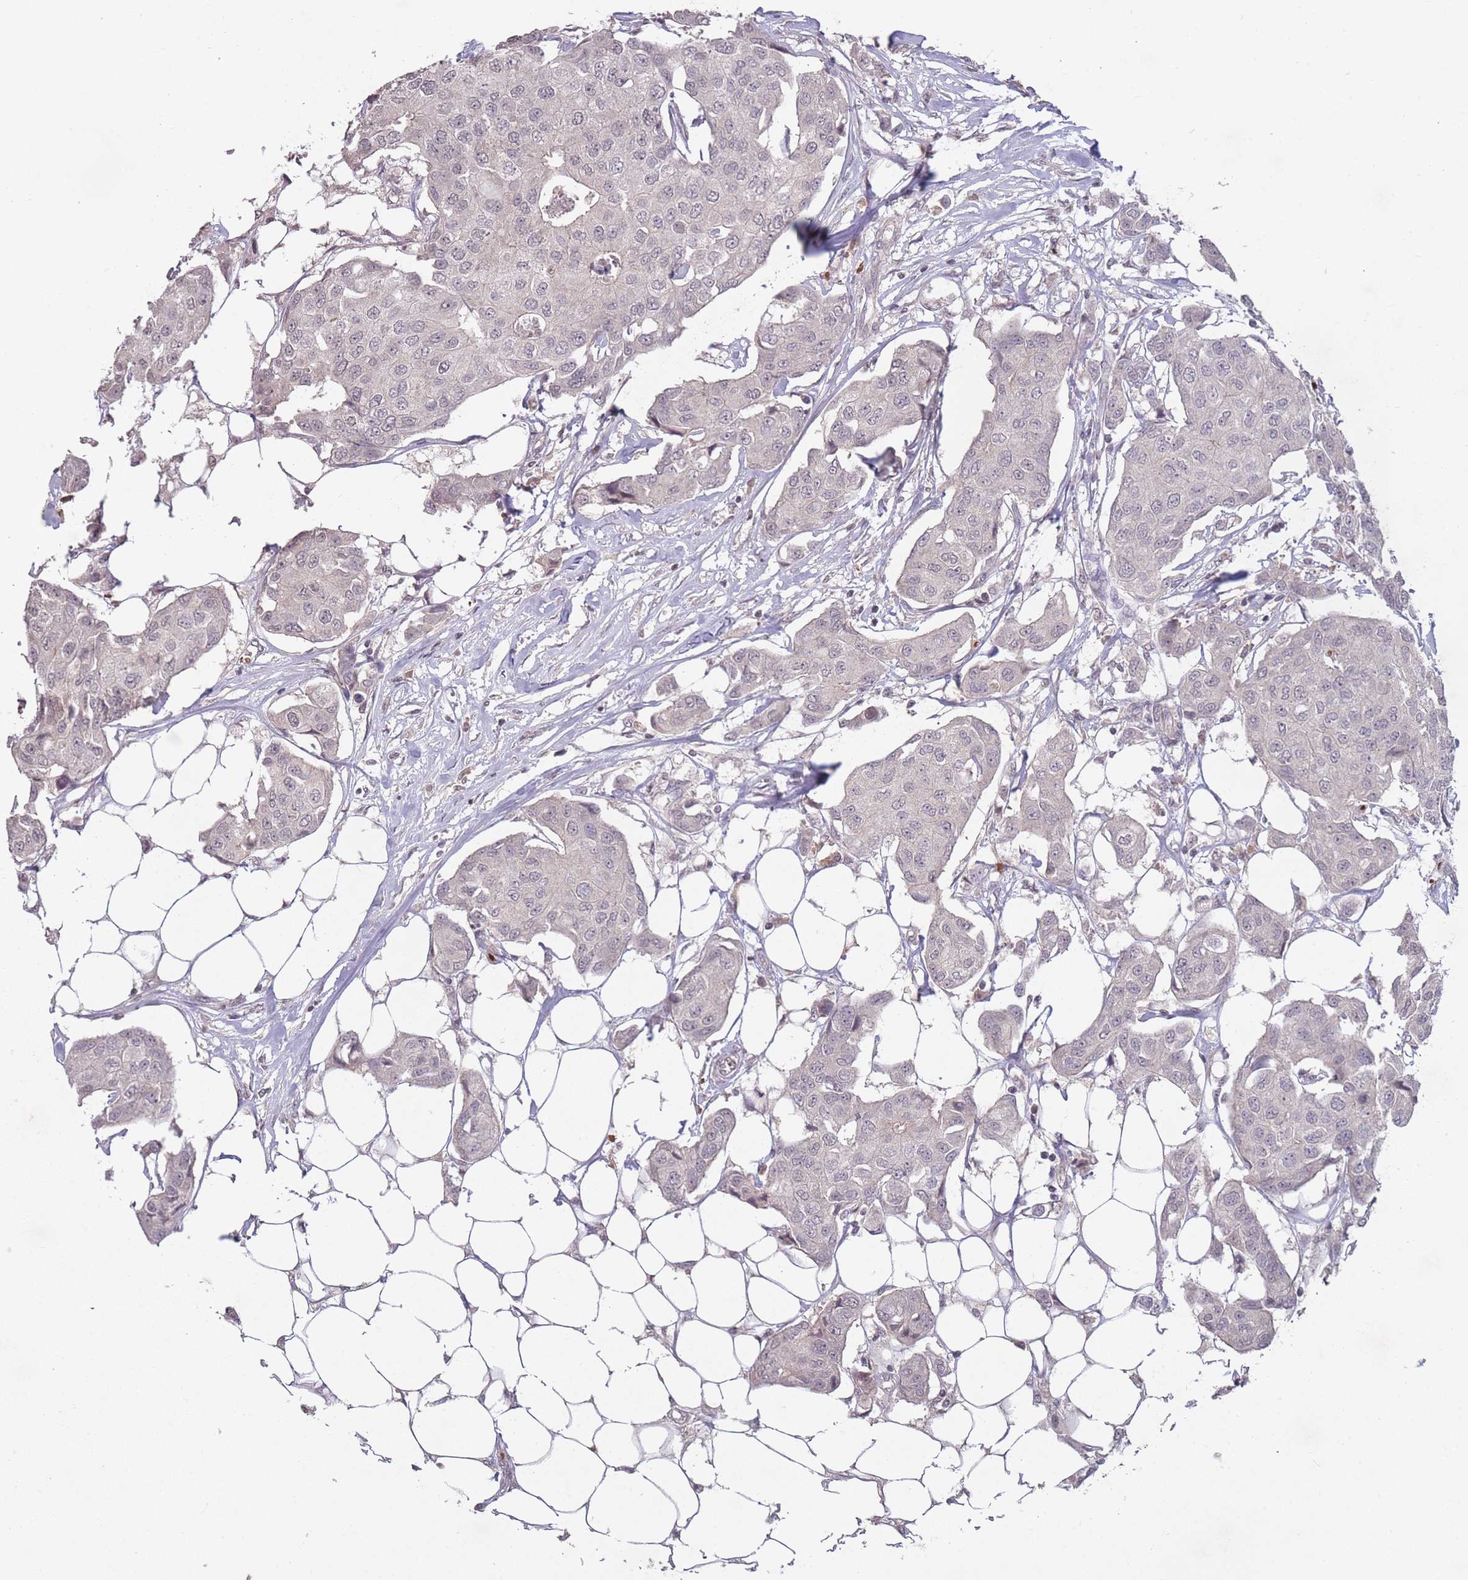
{"staining": {"intensity": "negative", "quantity": "none", "location": "none"}, "tissue": "breast cancer", "cell_type": "Tumor cells", "image_type": "cancer", "snomed": [{"axis": "morphology", "description": "Duct carcinoma"}, {"axis": "topography", "description": "Breast"}, {"axis": "topography", "description": "Lymph node"}], "caption": "Immunohistochemistry (IHC) photomicrograph of breast cancer stained for a protein (brown), which shows no positivity in tumor cells.", "gene": "ADCYAP1R1", "patient": {"sex": "female", "age": 80}}